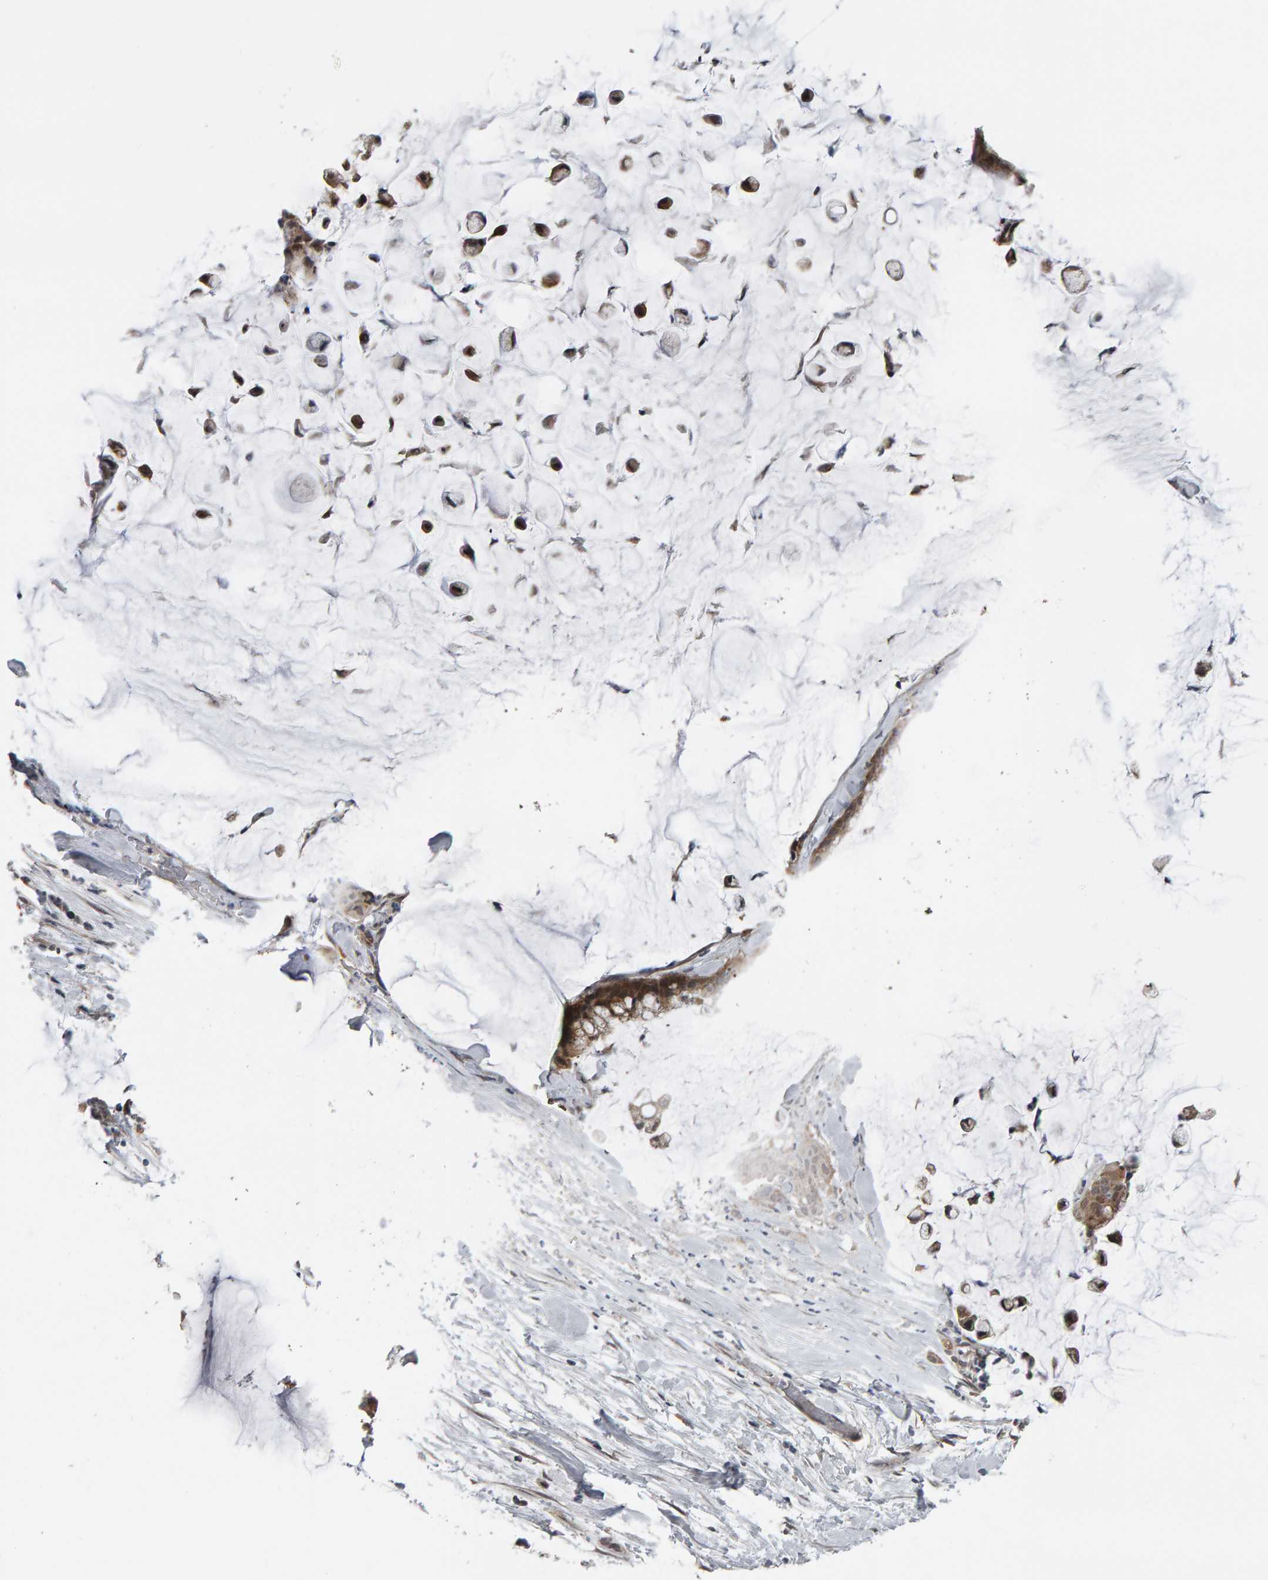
{"staining": {"intensity": "moderate", "quantity": "<25%", "location": "cytoplasmic/membranous,nuclear"}, "tissue": "pancreatic cancer", "cell_type": "Tumor cells", "image_type": "cancer", "snomed": [{"axis": "morphology", "description": "Adenocarcinoma, NOS"}, {"axis": "topography", "description": "Pancreas"}], "caption": "Moderate cytoplasmic/membranous and nuclear protein positivity is identified in approximately <25% of tumor cells in pancreatic adenocarcinoma.", "gene": "COASY", "patient": {"sex": "male", "age": 41}}